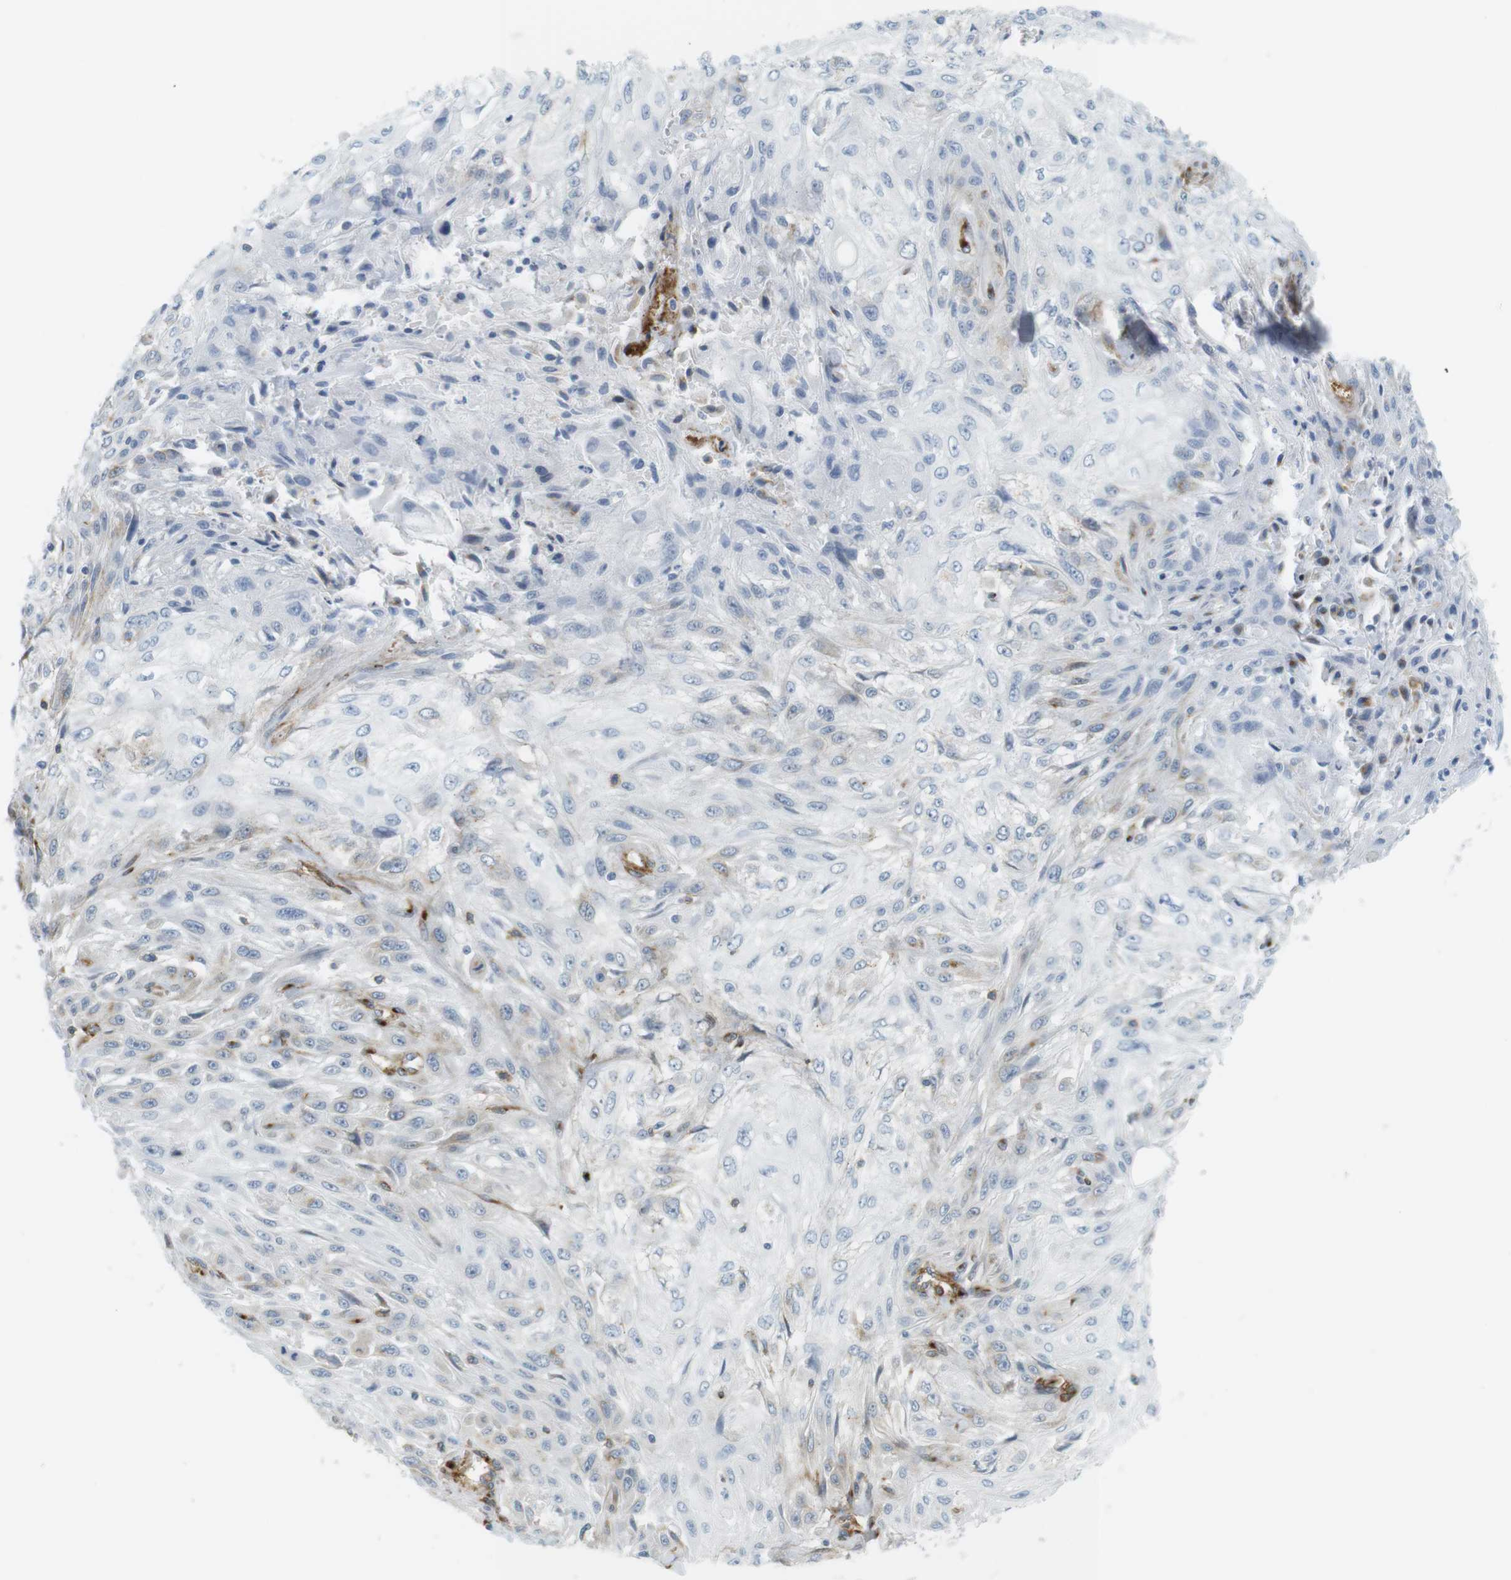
{"staining": {"intensity": "negative", "quantity": "none", "location": "none"}, "tissue": "skin cancer", "cell_type": "Tumor cells", "image_type": "cancer", "snomed": [{"axis": "morphology", "description": "Squamous cell carcinoma, NOS"}, {"axis": "topography", "description": "Skin"}], "caption": "DAB immunohistochemical staining of human squamous cell carcinoma (skin) exhibits no significant positivity in tumor cells.", "gene": "F2R", "patient": {"sex": "male", "age": 75}}